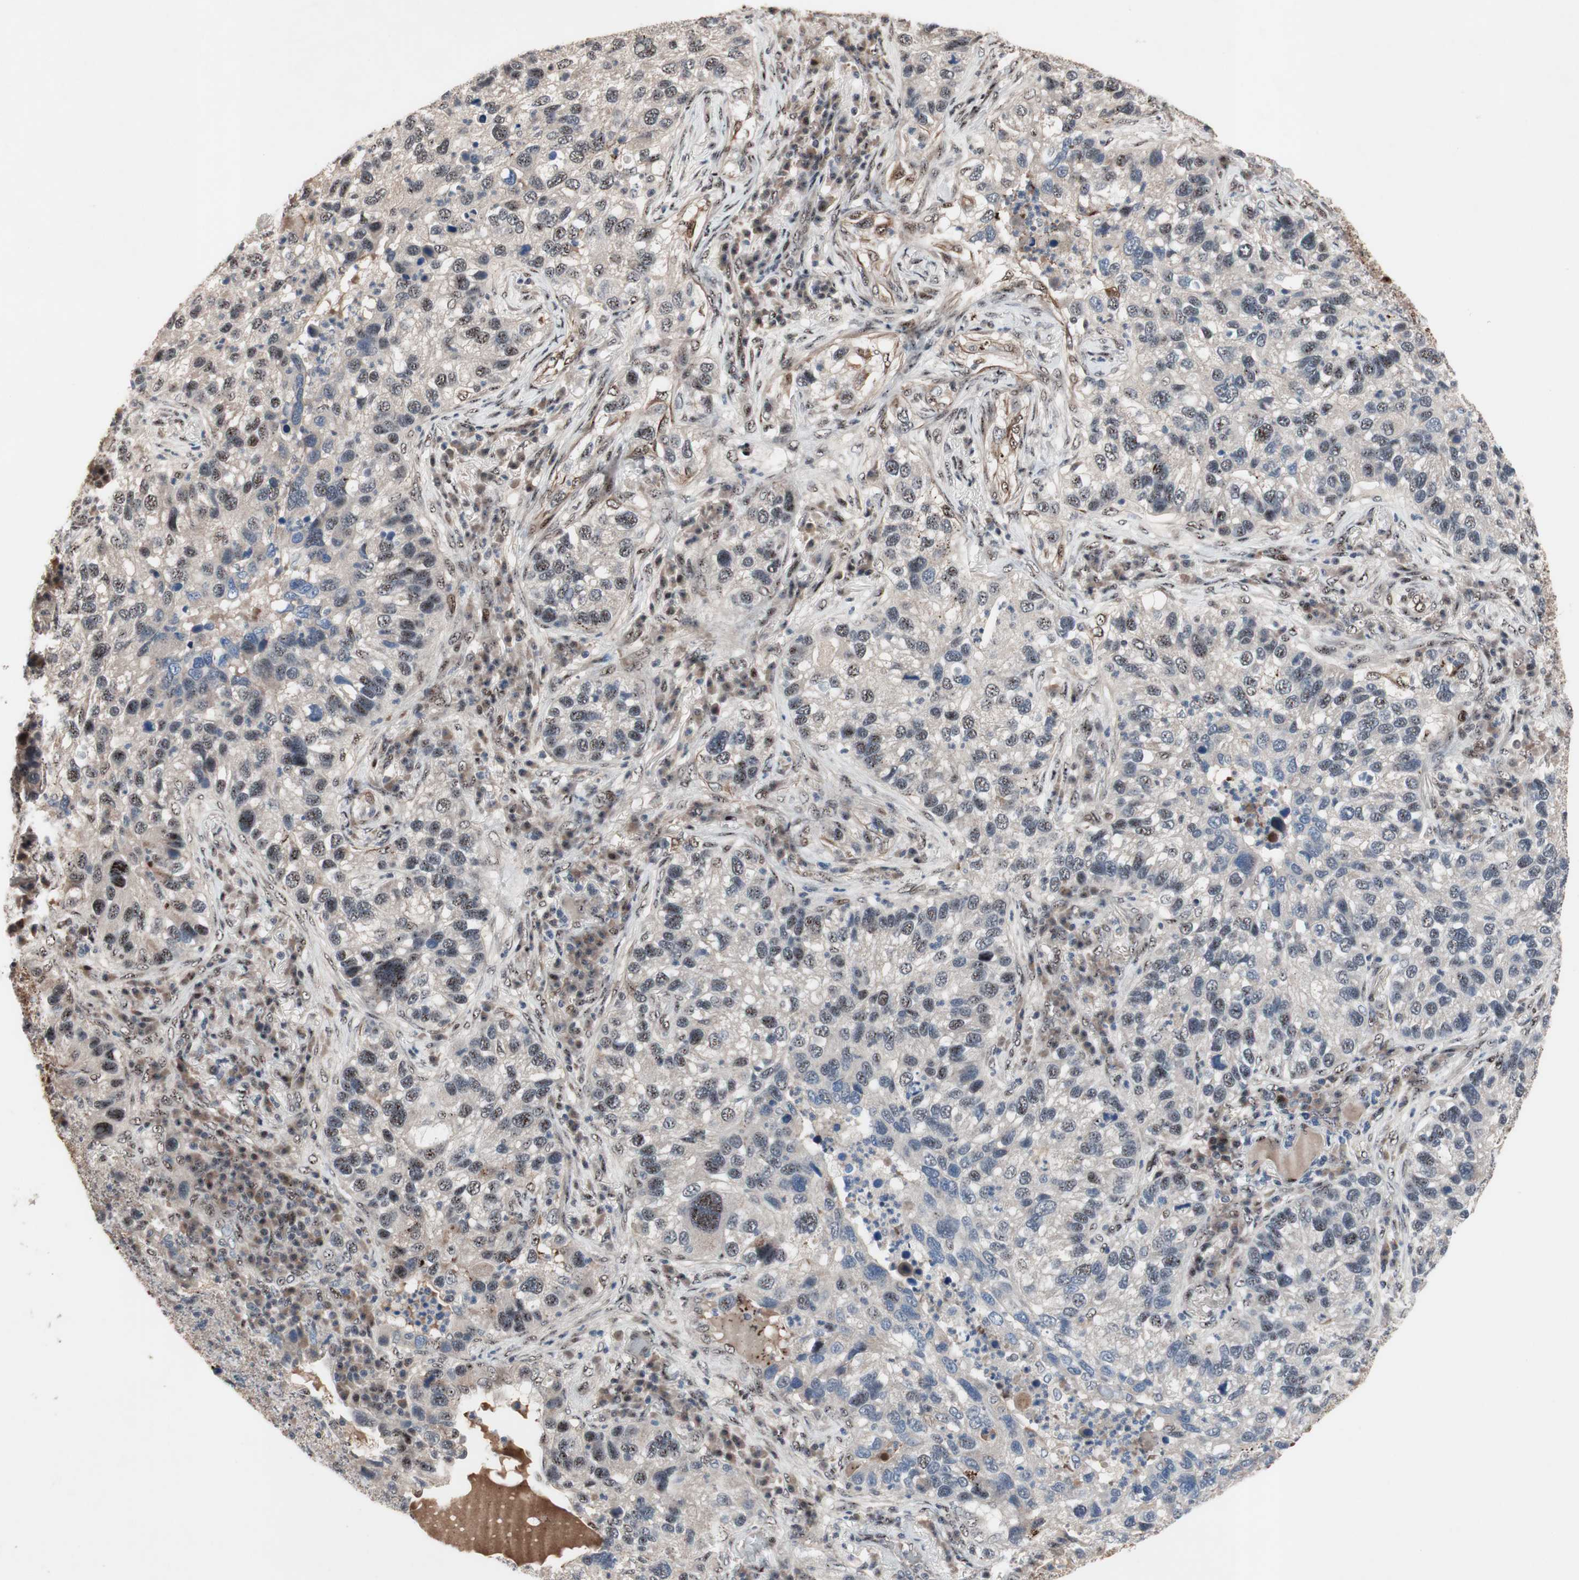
{"staining": {"intensity": "weak", "quantity": "25%-75%", "location": "nuclear"}, "tissue": "lung cancer", "cell_type": "Tumor cells", "image_type": "cancer", "snomed": [{"axis": "morphology", "description": "Normal tissue, NOS"}, {"axis": "morphology", "description": "Adenocarcinoma, NOS"}, {"axis": "topography", "description": "Bronchus"}, {"axis": "topography", "description": "Lung"}], "caption": "Lung cancer stained with a protein marker demonstrates weak staining in tumor cells.", "gene": "SOX7", "patient": {"sex": "male", "age": 54}}